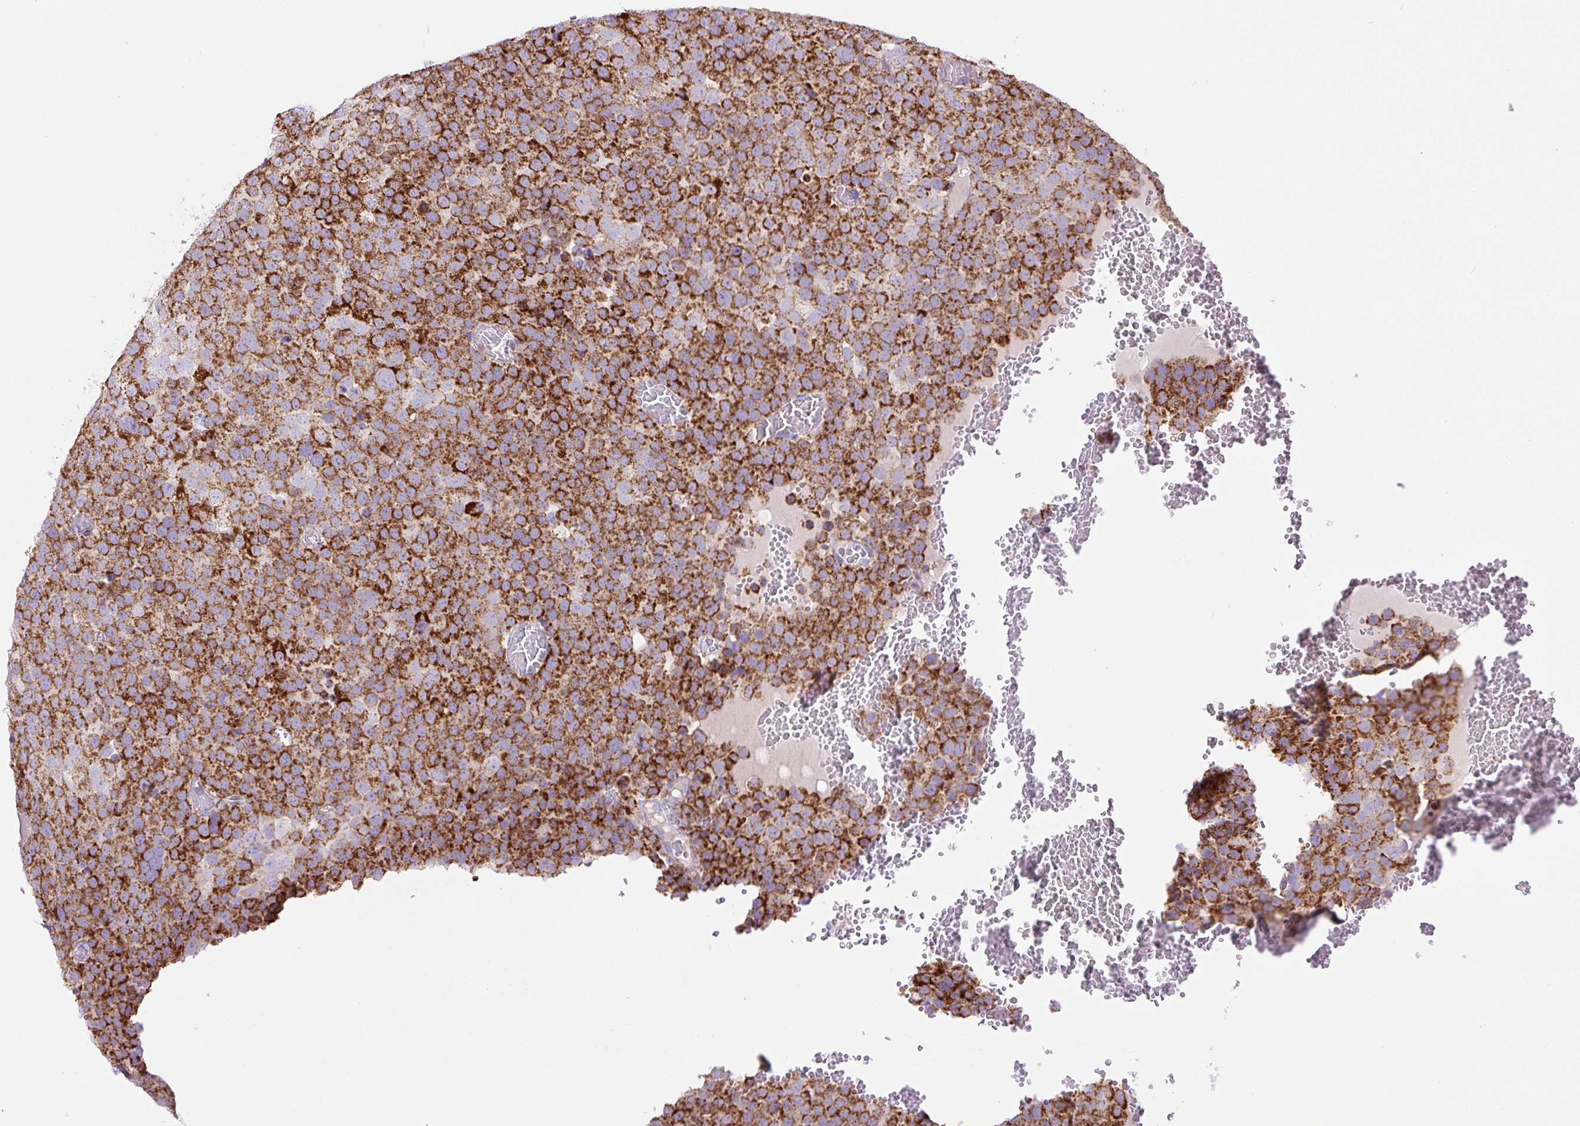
{"staining": {"intensity": "strong", "quantity": ">75%", "location": "cytoplasmic/membranous"}, "tissue": "testis cancer", "cell_type": "Tumor cells", "image_type": "cancer", "snomed": [{"axis": "morphology", "description": "Seminoma, NOS"}, {"axis": "topography", "description": "Testis"}], "caption": "Human testis cancer stained with a brown dye reveals strong cytoplasmic/membranous positive staining in about >75% of tumor cells.", "gene": "NF1", "patient": {"sex": "male", "age": 71}}